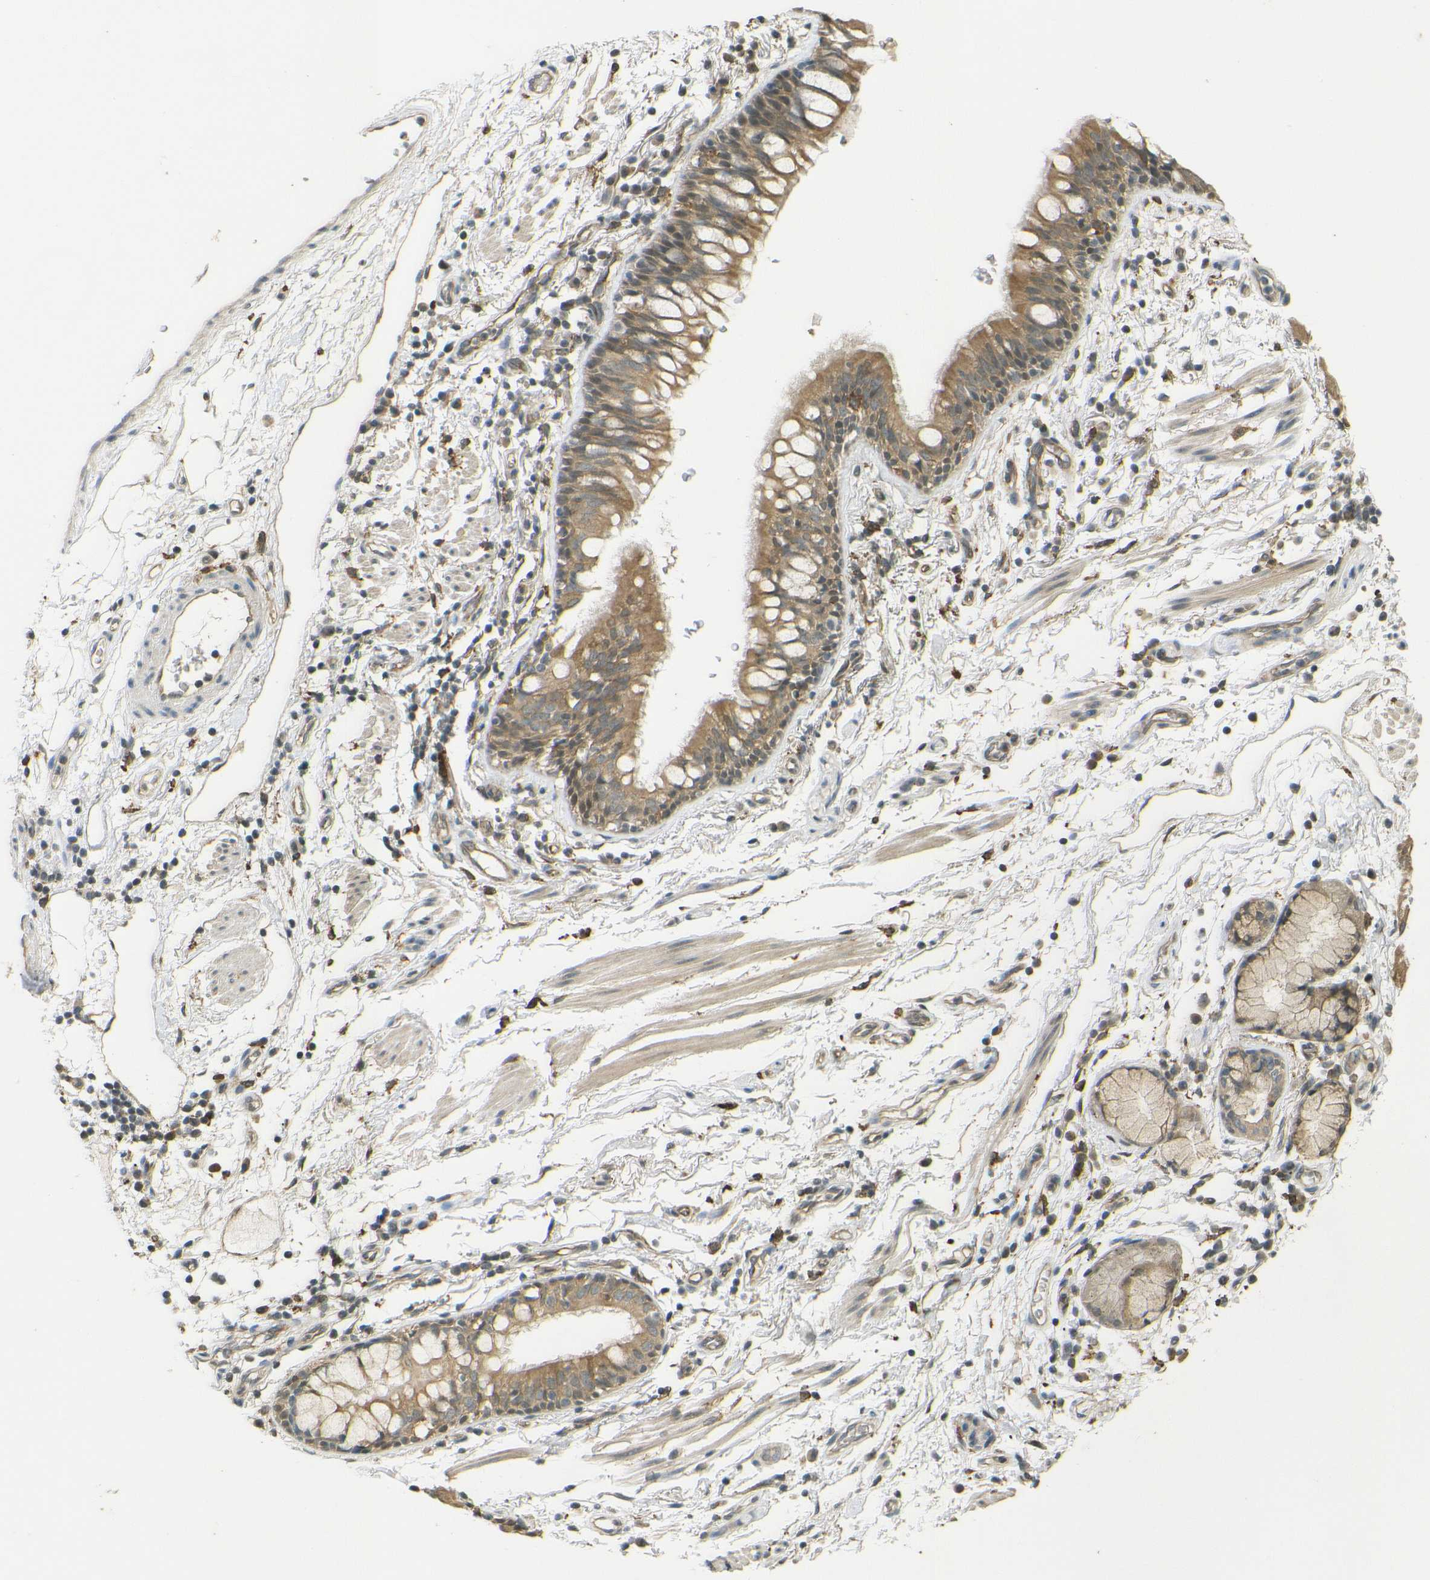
{"staining": {"intensity": "moderate", "quantity": ">75%", "location": "cytoplasmic/membranous"}, "tissue": "bronchus", "cell_type": "Respiratory epithelial cells", "image_type": "normal", "snomed": [{"axis": "morphology", "description": "Normal tissue, NOS"}, {"axis": "morphology", "description": "Inflammation, NOS"}, {"axis": "topography", "description": "Cartilage tissue"}, {"axis": "topography", "description": "Bronchus"}], "caption": "IHC image of normal human bronchus stained for a protein (brown), which exhibits medium levels of moderate cytoplasmic/membranous staining in approximately >75% of respiratory epithelial cells.", "gene": "DAB2", "patient": {"sex": "male", "age": 77}}